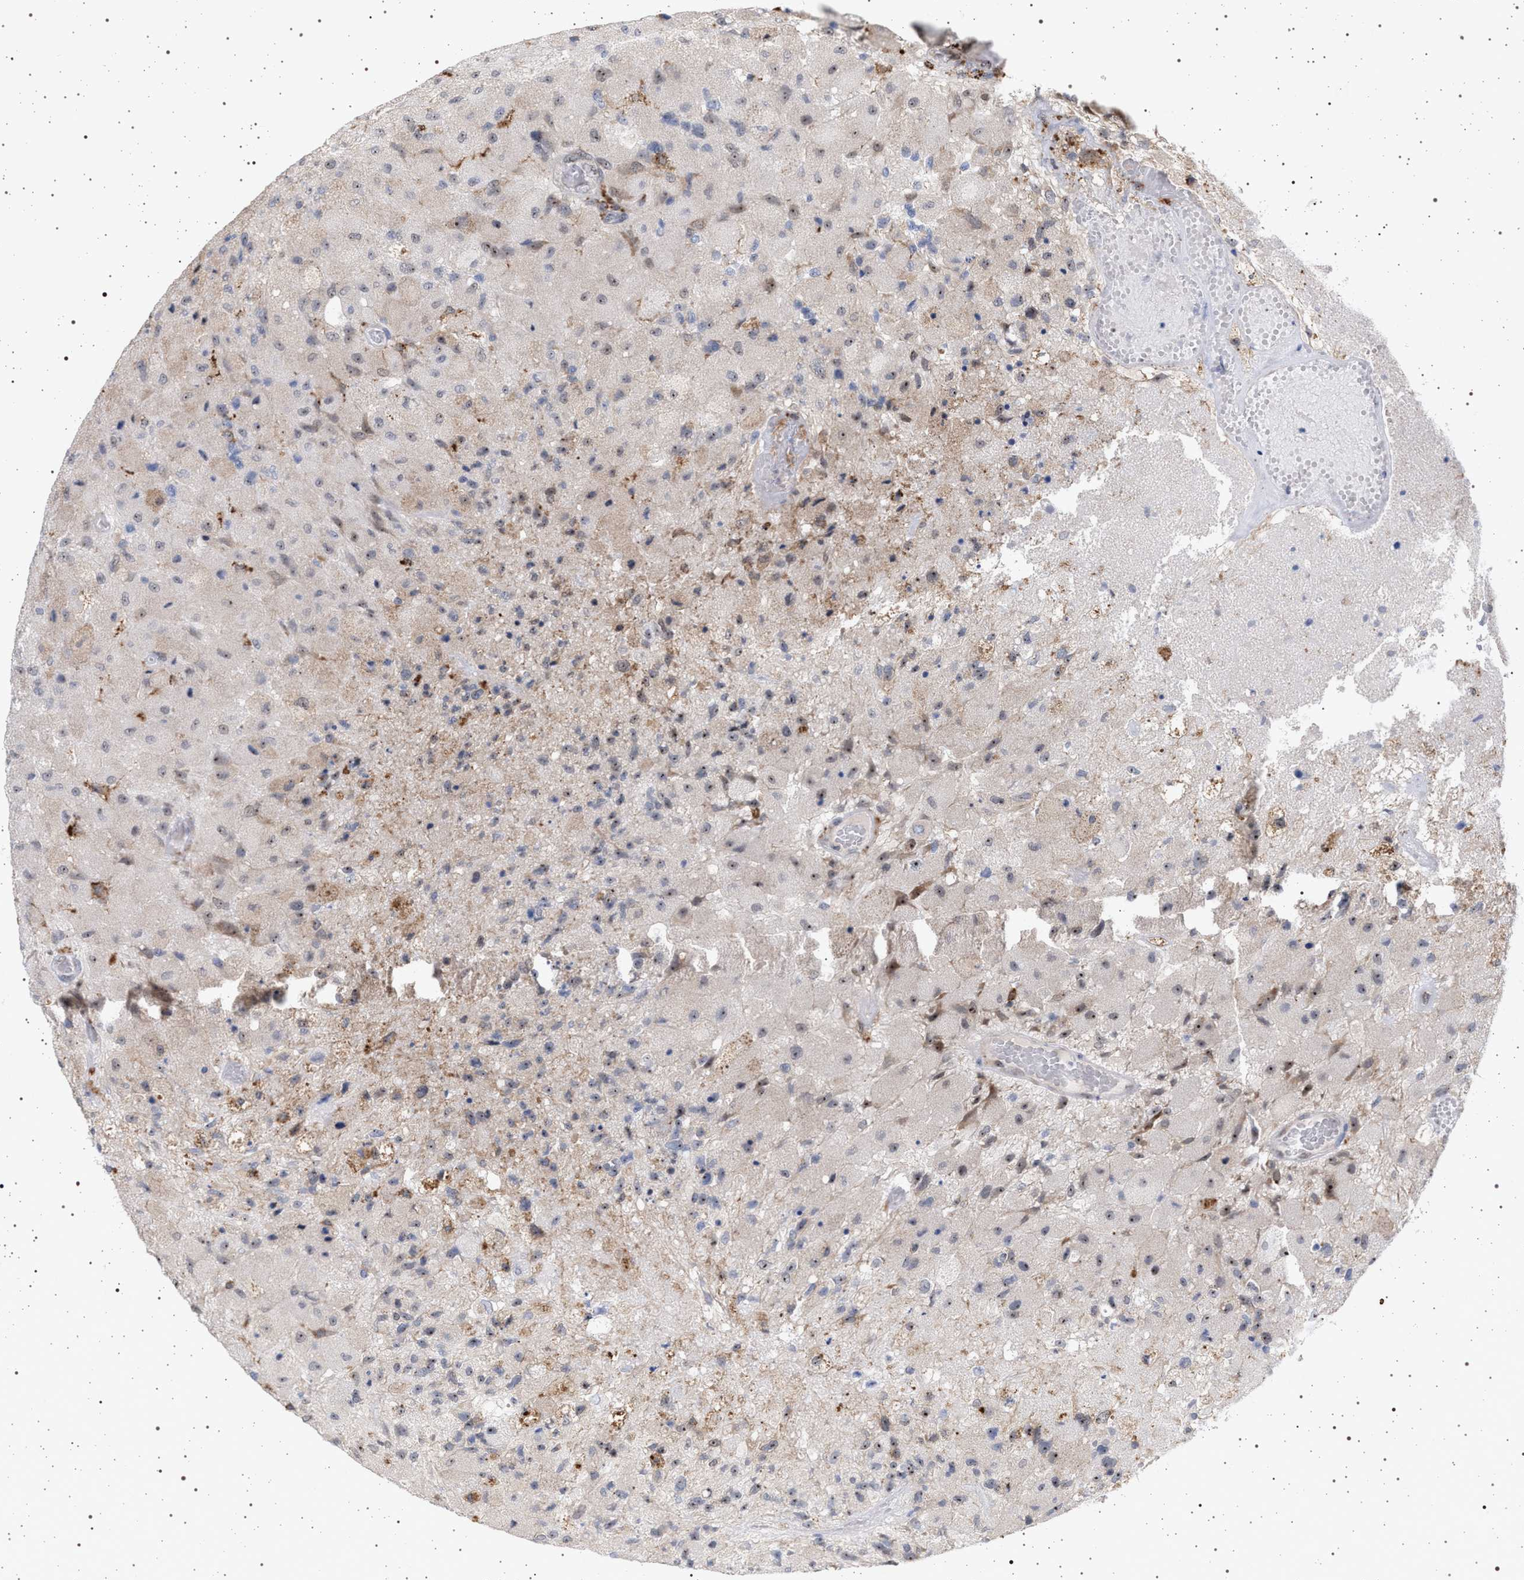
{"staining": {"intensity": "weak", "quantity": "25%-75%", "location": "nuclear"}, "tissue": "glioma", "cell_type": "Tumor cells", "image_type": "cancer", "snomed": [{"axis": "morphology", "description": "Normal tissue, NOS"}, {"axis": "morphology", "description": "Glioma, malignant, High grade"}, {"axis": "topography", "description": "Cerebral cortex"}], "caption": "IHC histopathology image of human malignant glioma (high-grade) stained for a protein (brown), which exhibits low levels of weak nuclear staining in approximately 25%-75% of tumor cells.", "gene": "ELAC2", "patient": {"sex": "male", "age": 77}}